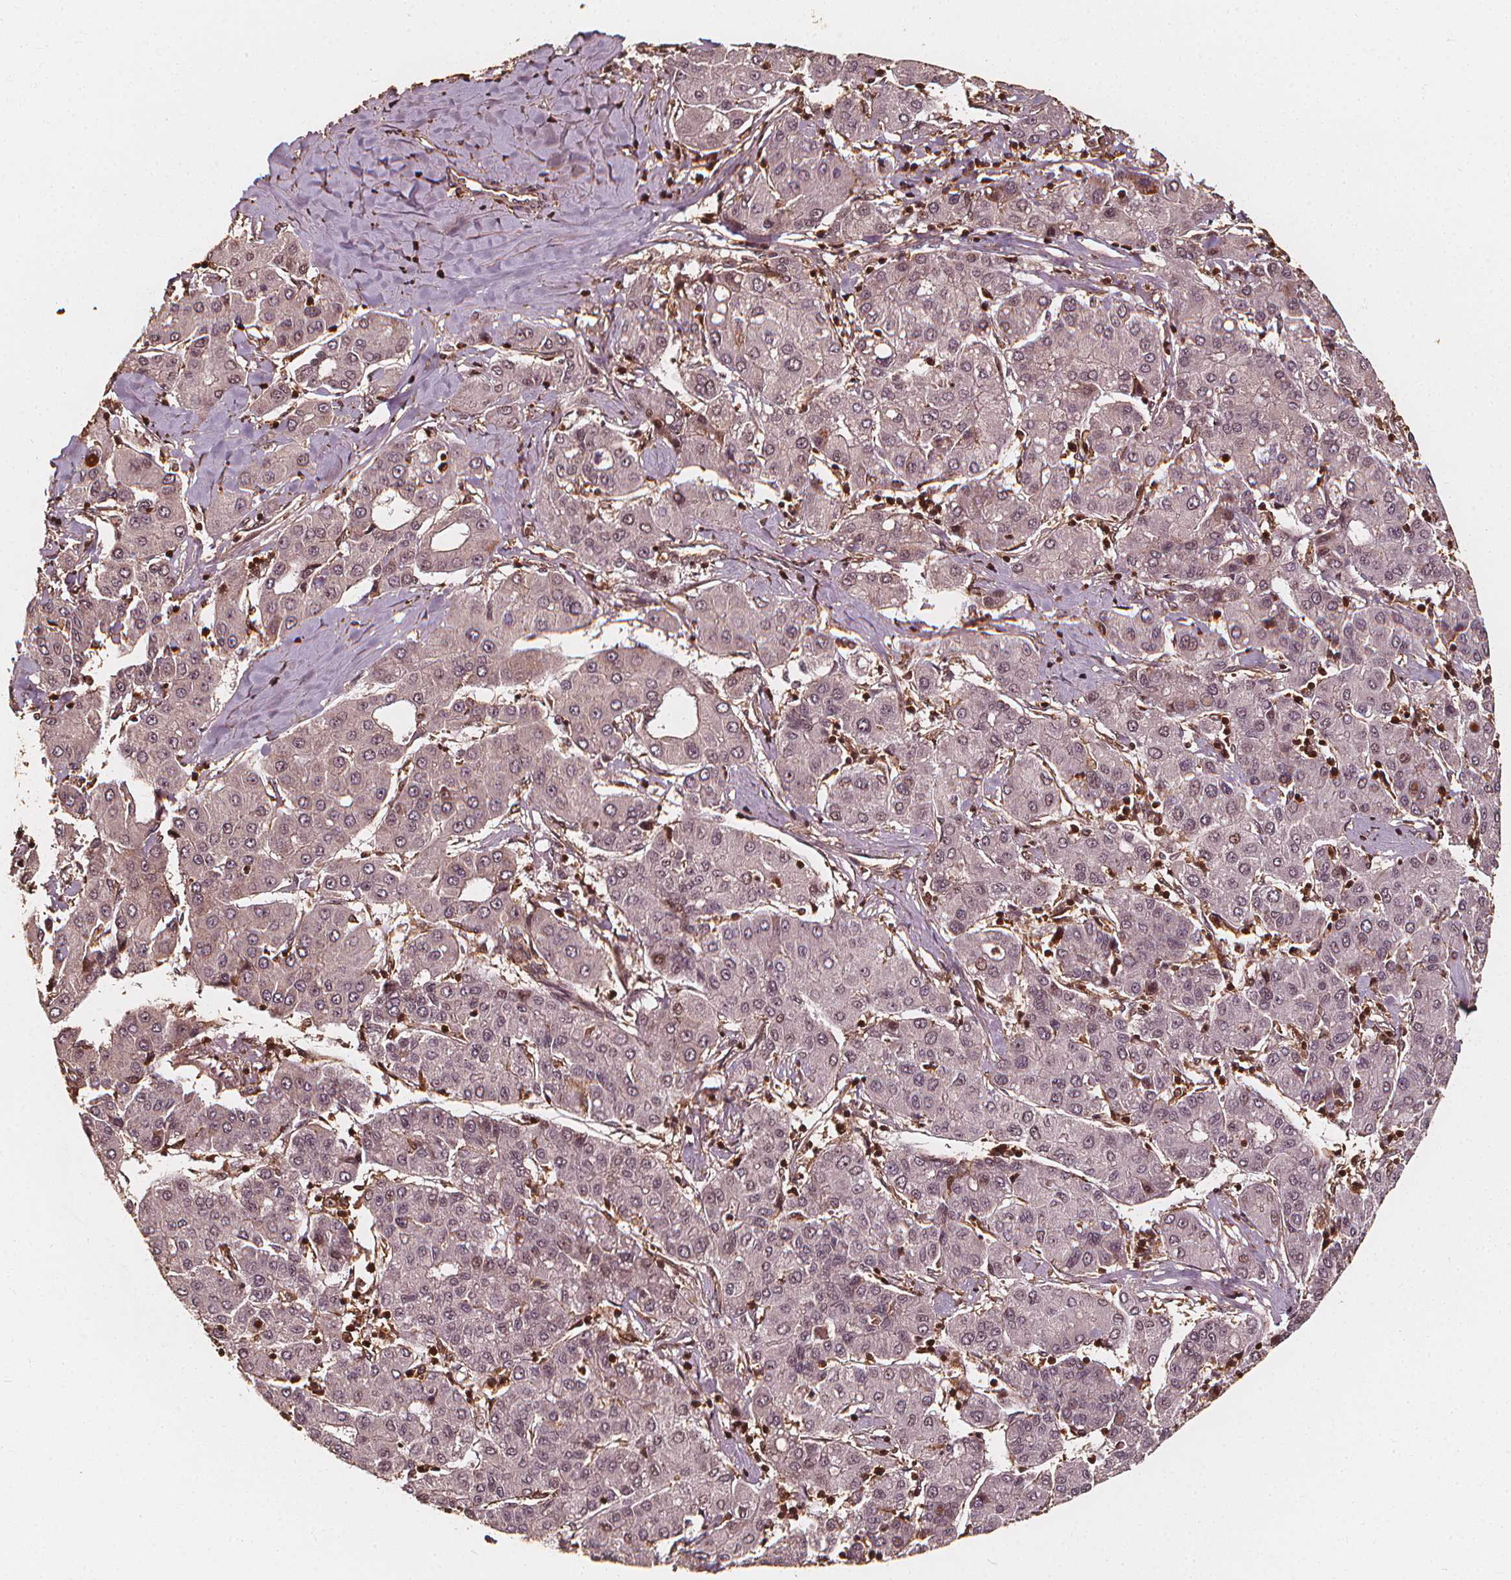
{"staining": {"intensity": "negative", "quantity": "none", "location": "none"}, "tissue": "liver cancer", "cell_type": "Tumor cells", "image_type": "cancer", "snomed": [{"axis": "morphology", "description": "Carcinoma, Hepatocellular, NOS"}, {"axis": "topography", "description": "Liver"}], "caption": "Liver cancer (hepatocellular carcinoma) stained for a protein using IHC reveals no positivity tumor cells.", "gene": "EXOSC9", "patient": {"sex": "male", "age": 65}}